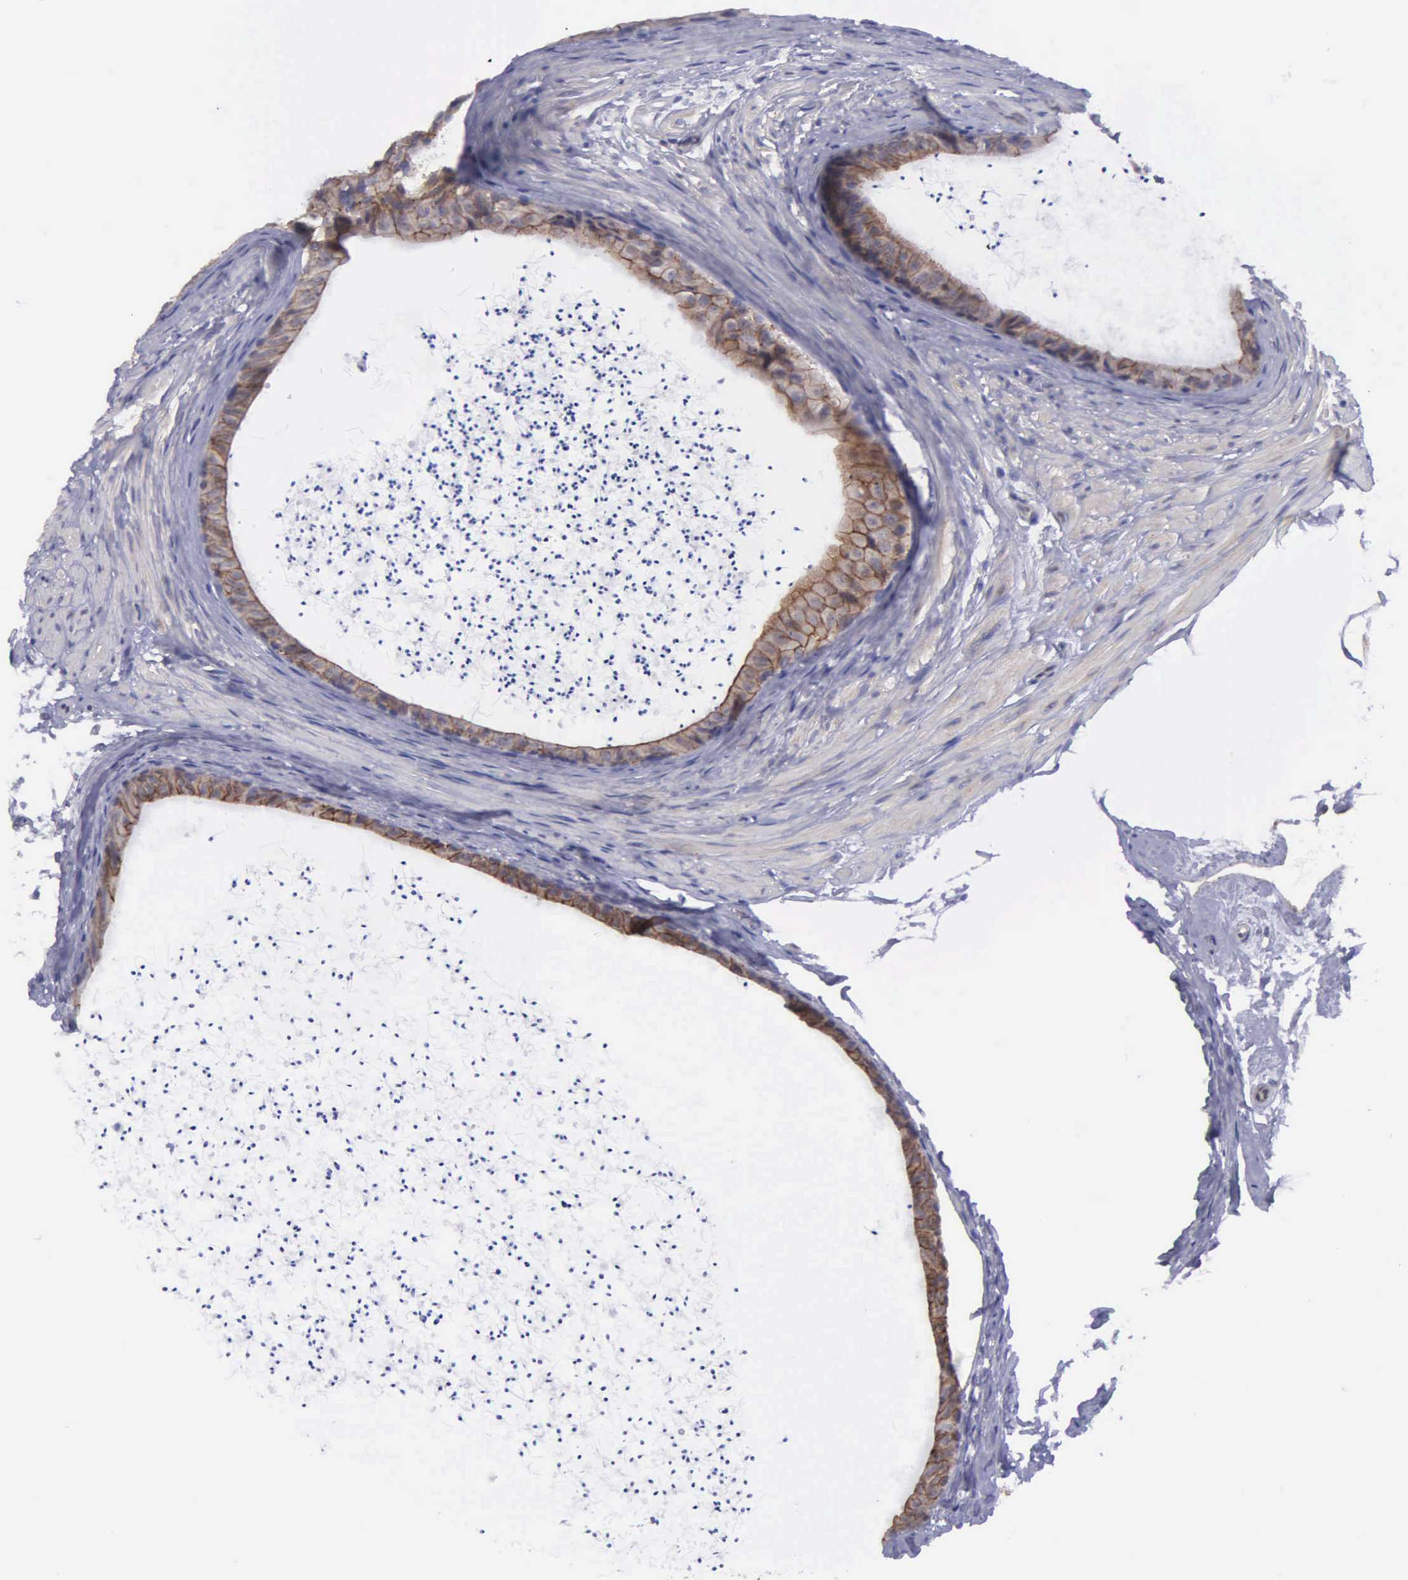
{"staining": {"intensity": "weak", "quantity": ">75%", "location": "cytoplasmic/membranous"}, "tissue": "epididymis", "cell_type": "Glandular cells", "image_type": "normal", "snomed": [{"axis": "morphology", "description": "Normal tissue, NOS"}, {"axis": "topography", "description": "Epididymis"}], "caption": "Immunohistochemistry (IHC) (DAB) staining of benign human epididymis shows weak cytoplasmic/membranous protein staining in about >75% of glandular cells.", "gene": "MICAL3", "patient": {"sex": "male", "age": 77}}